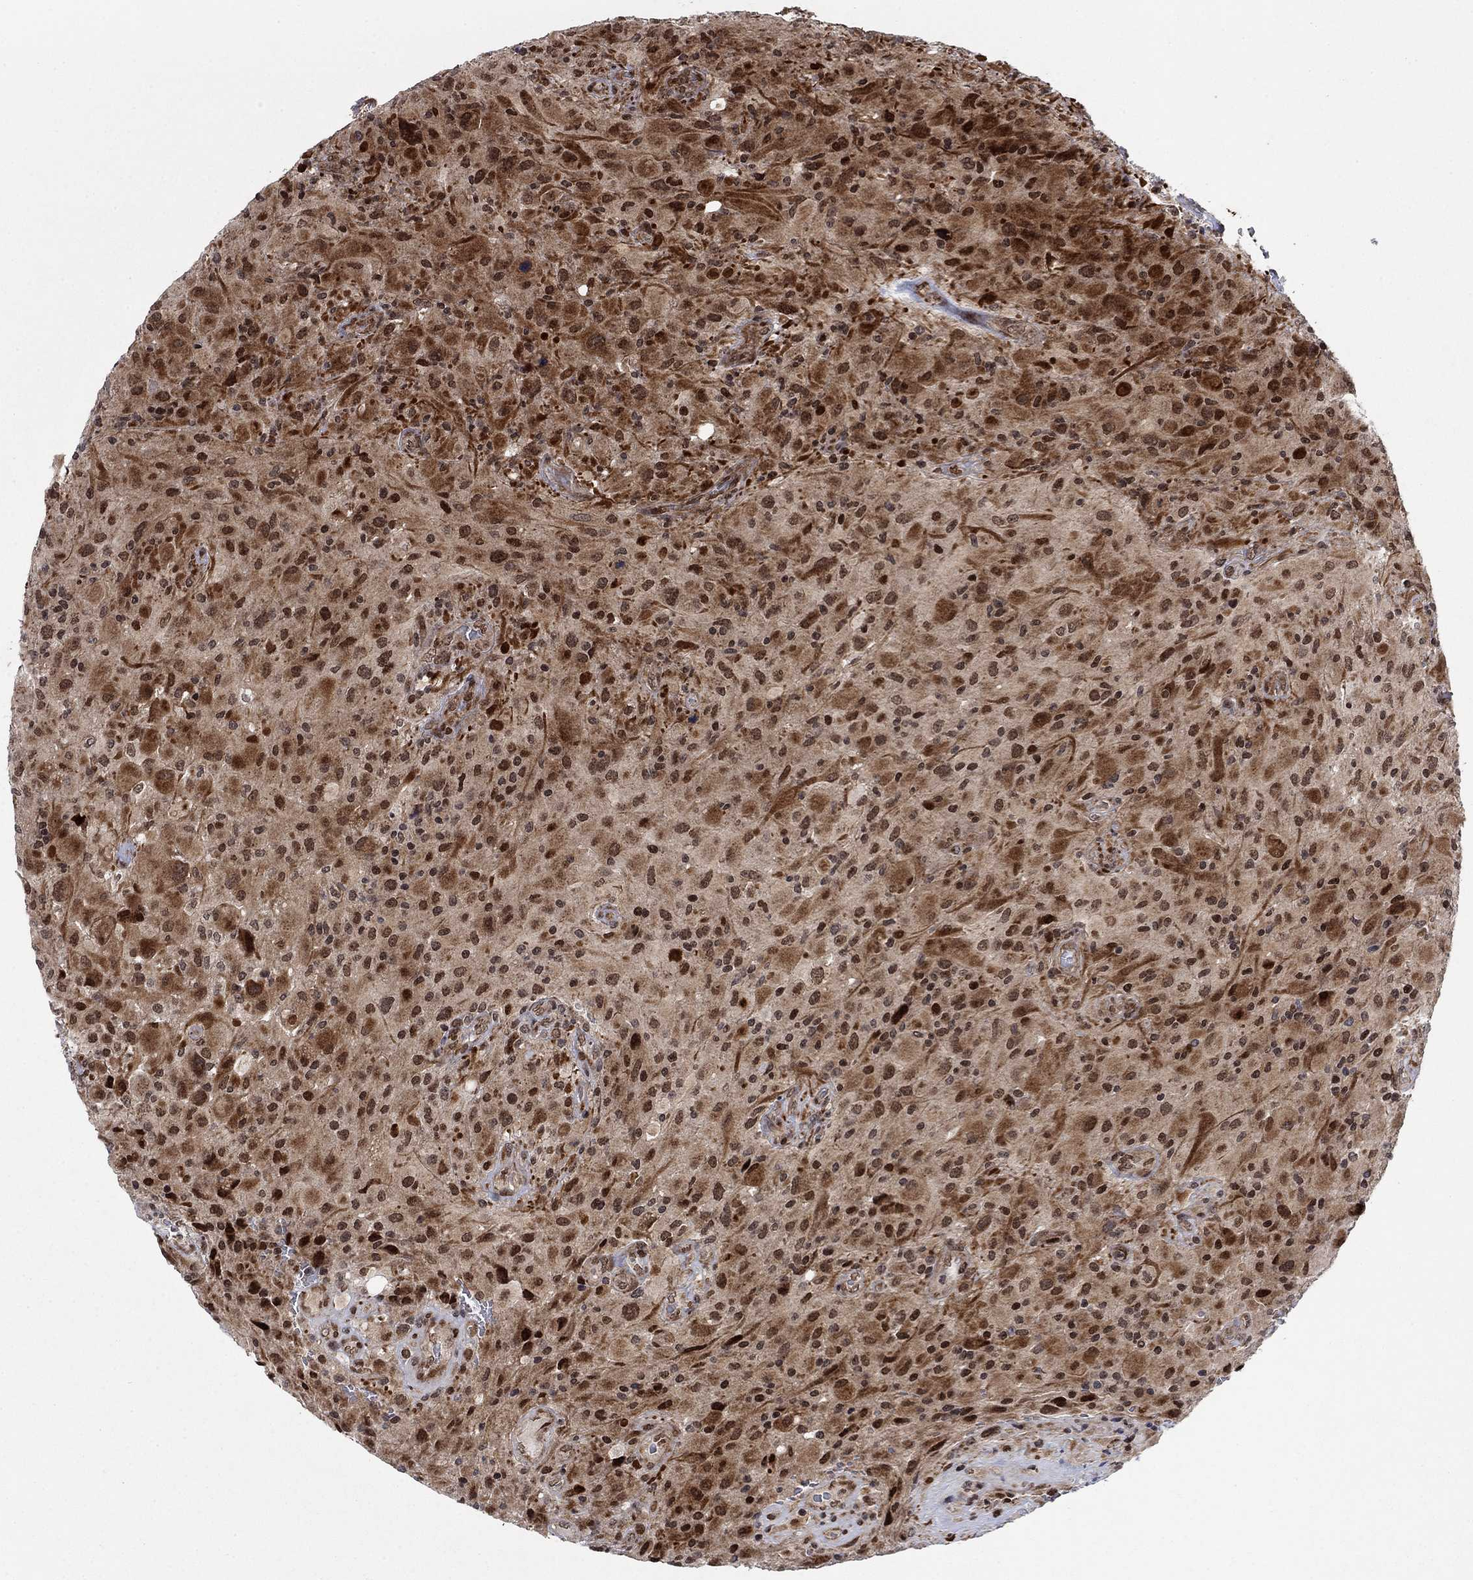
{"staining": {"intensity": "strong", "quantity": "25%-75%", "location": "cytoplasmic/membranous,nuclear"}, "tissue": "glioma", "cell_type": "Tumor cells", "image_type": "cancer", "snomed": [{"axis": "morphology", "description": "Glioma, malignant, High grade"}, {"axis": "topography", "description": "Cerebral cortex"}], "caption": "High-grade glioma (malignant) tissue reveals strong cytoplasmic/membranous and nuclear positivity in approximately 25%-75% of tumor cells (Stains: DAB (3,3'-diaminobenzidine) in brown, nuclei in blue, Microscopy: brightfield microscopy at high magnification).", "gene": "PRICKLE4", "patient": {"sex": "male", "age": 35}}